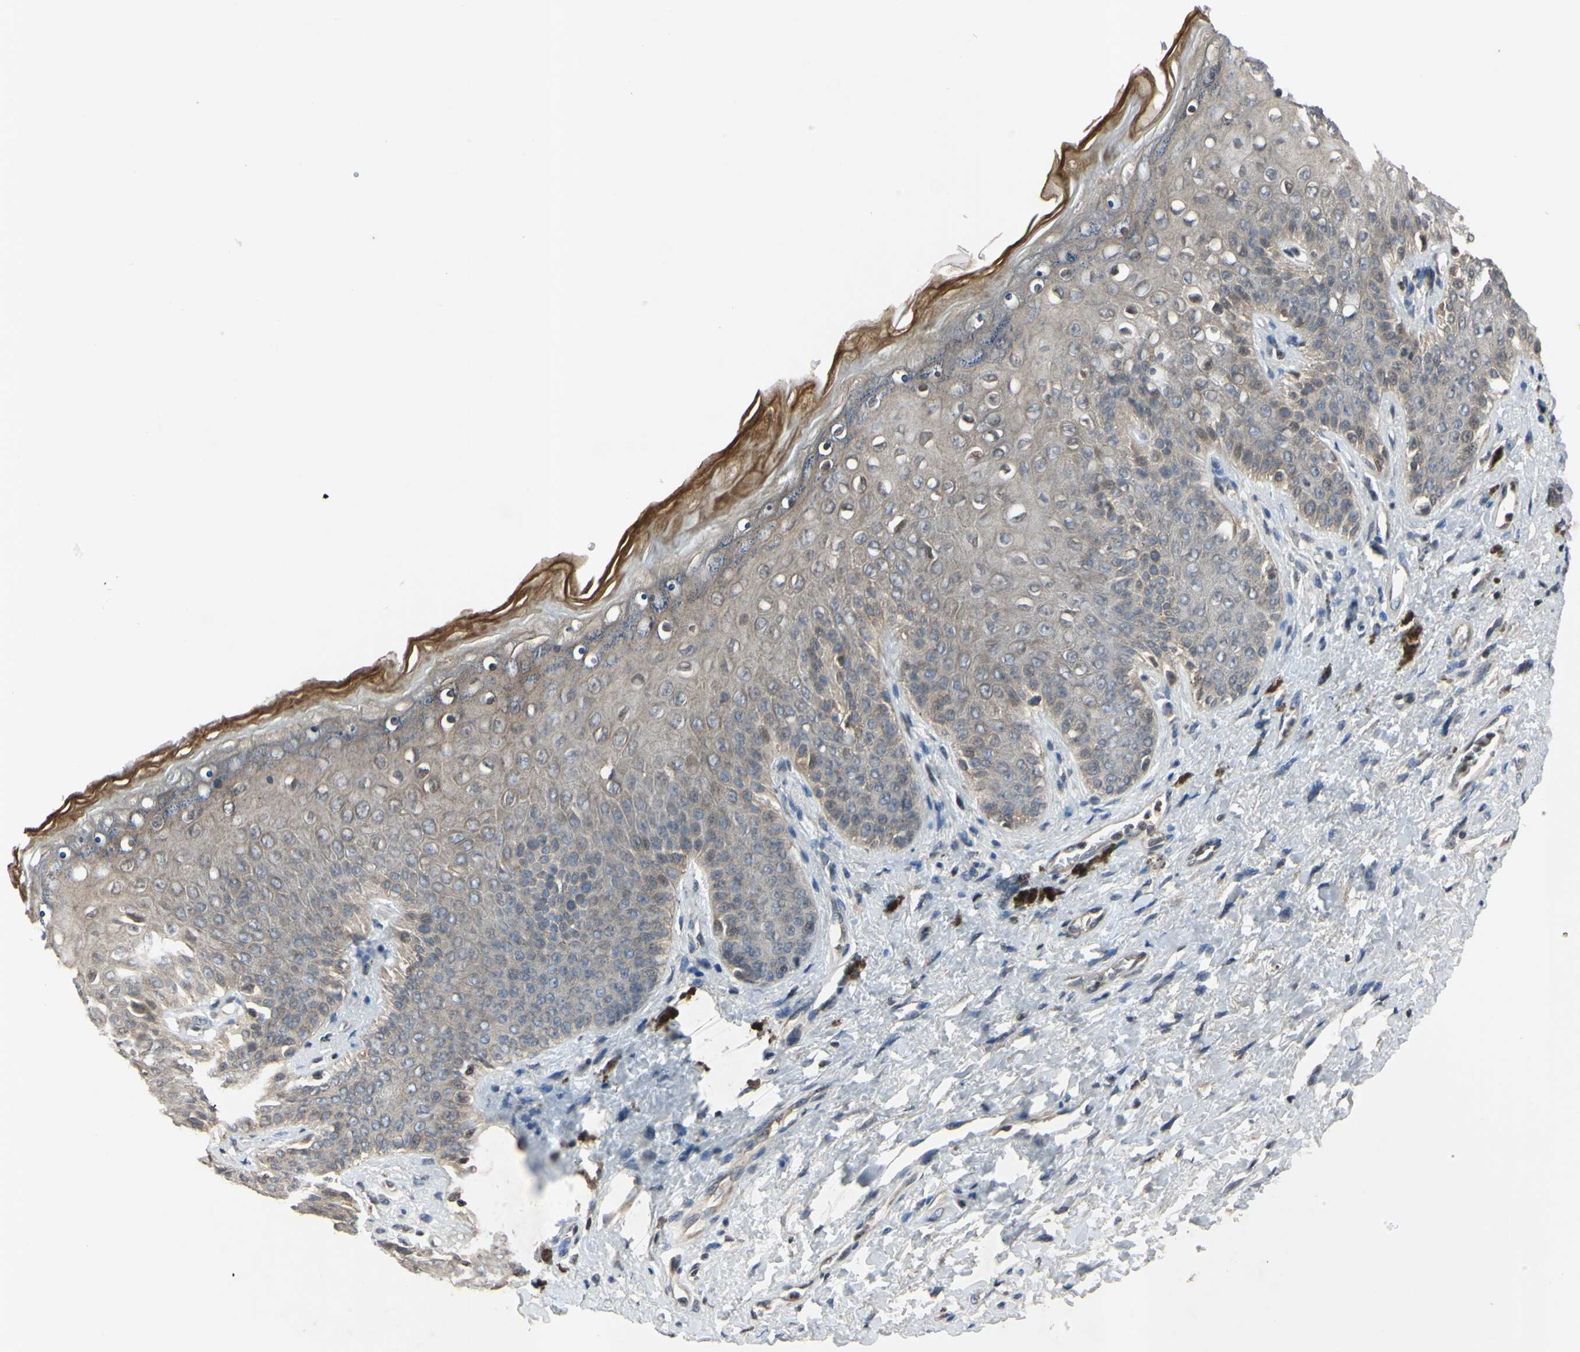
{"staining": {"intensity": "weak", "quantity": "25%-75%", "location": "cytoplasmic/membranous"}, "tissue": "skin", "cell_type": "Epidermal cells", "image_type": "normal", "snomed": [{"axis": "morphology", "description": "Normal tissue, NOS"}, {"axis": "topography", "description": "Anal"}], "caption": "Weak cytoplasmic/membranous protein expression is present in approximately 25%-75% of epidermal cells in skin. (DAB = brown stain, brightfield microscopy at high magnification).", "gene": "ARG1", "patient": {"sex": "female", "age": 46}}